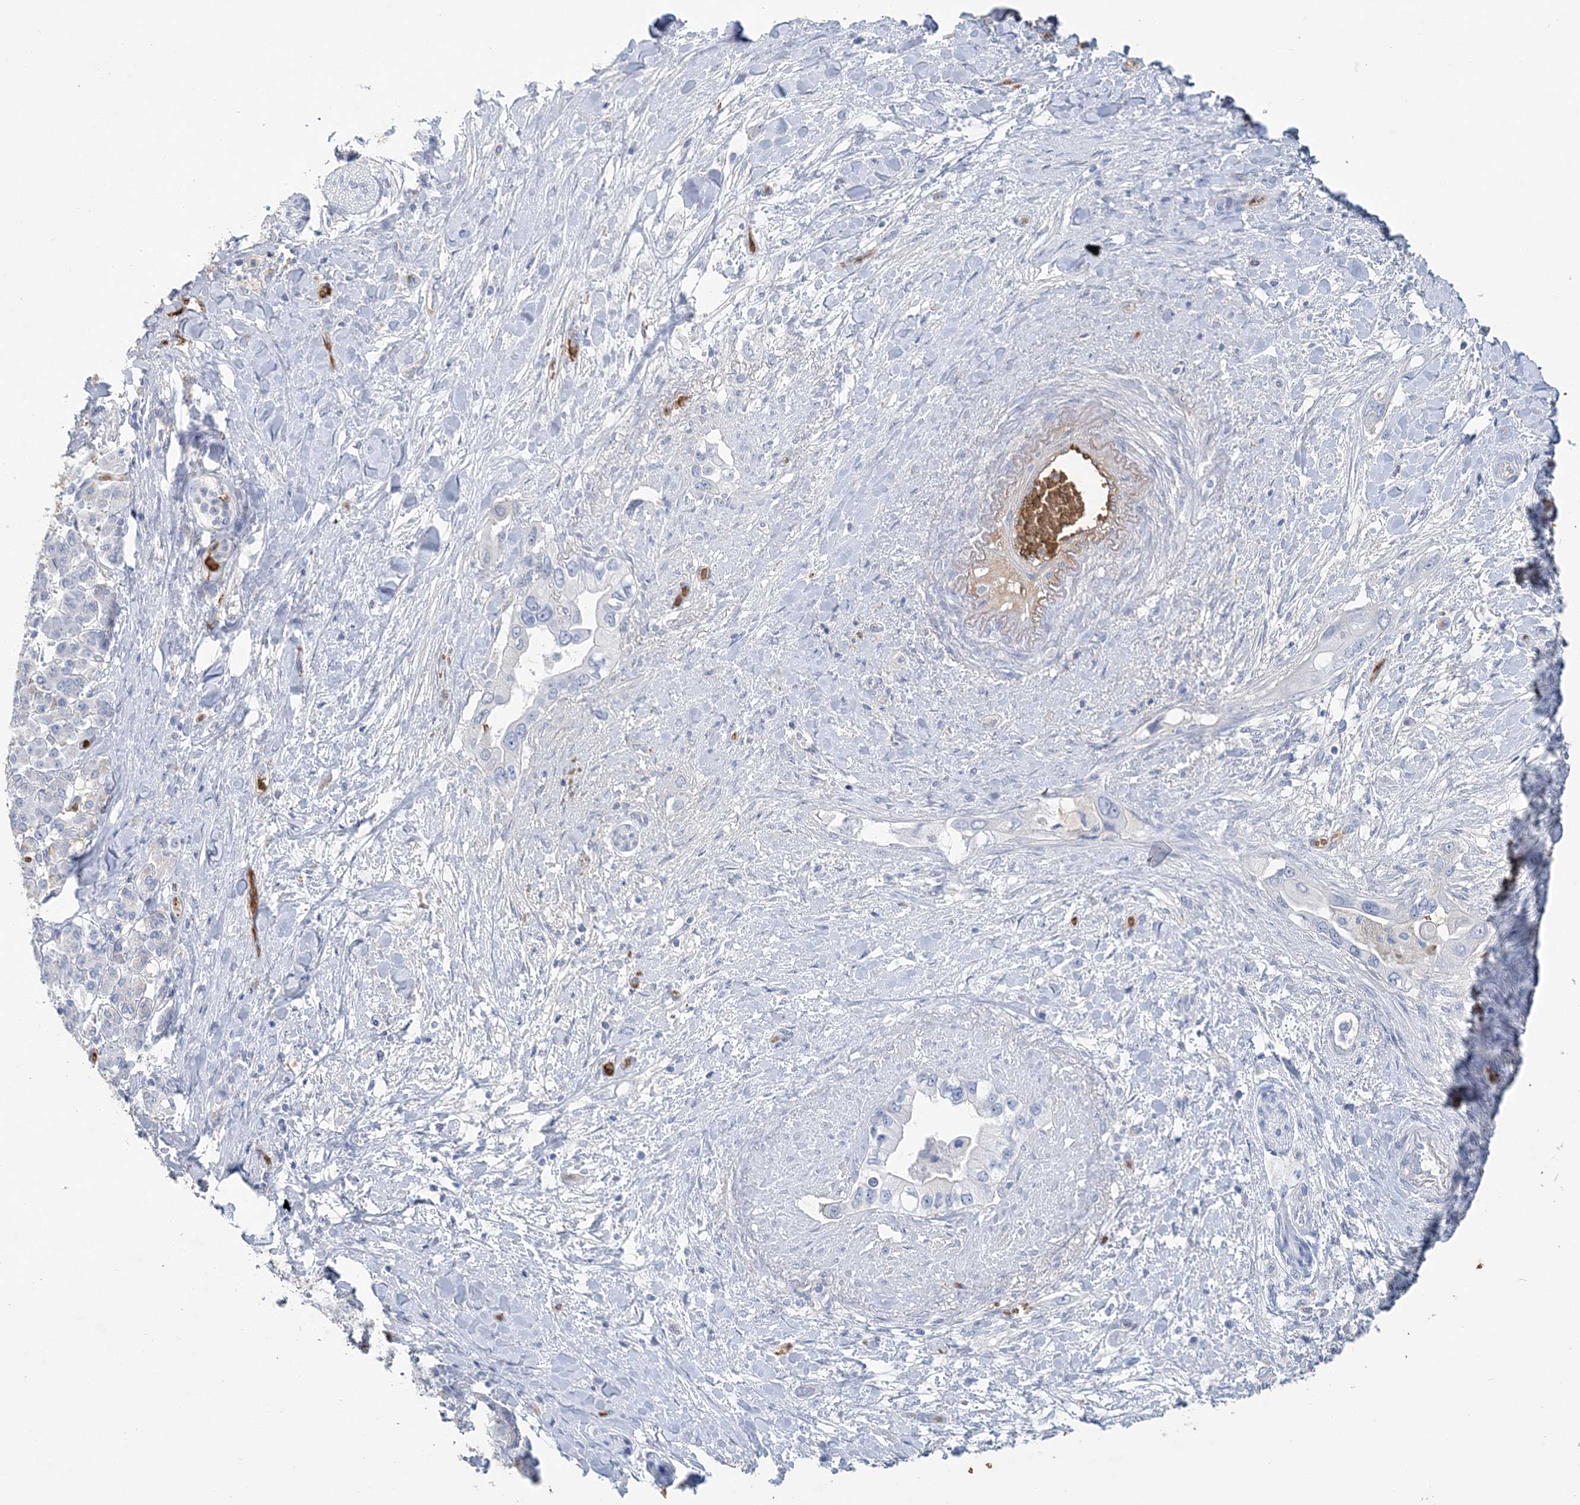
{"staining": {"intensity": "negative", "quantity": "none", "location": "none"}, "tissue": "pancreatic cancer", "cell_type": "Tumor cells", "image_type": "cancer", "snomed": [{"axis": "morphology", "description": "Inflammation, NOS"}, {"axis": "morphology", "description": "Adenocarcinoma, NOS"}, {"axis": "topography", "description": "Pancreas"}], "caption": "The immunohistochemistry (IHC) photomicrograph has no significant staining in tumor cells of pancreatic cancer tissue.", "gene": "HBD", "patient": {"sex": "female", "age": 56}}